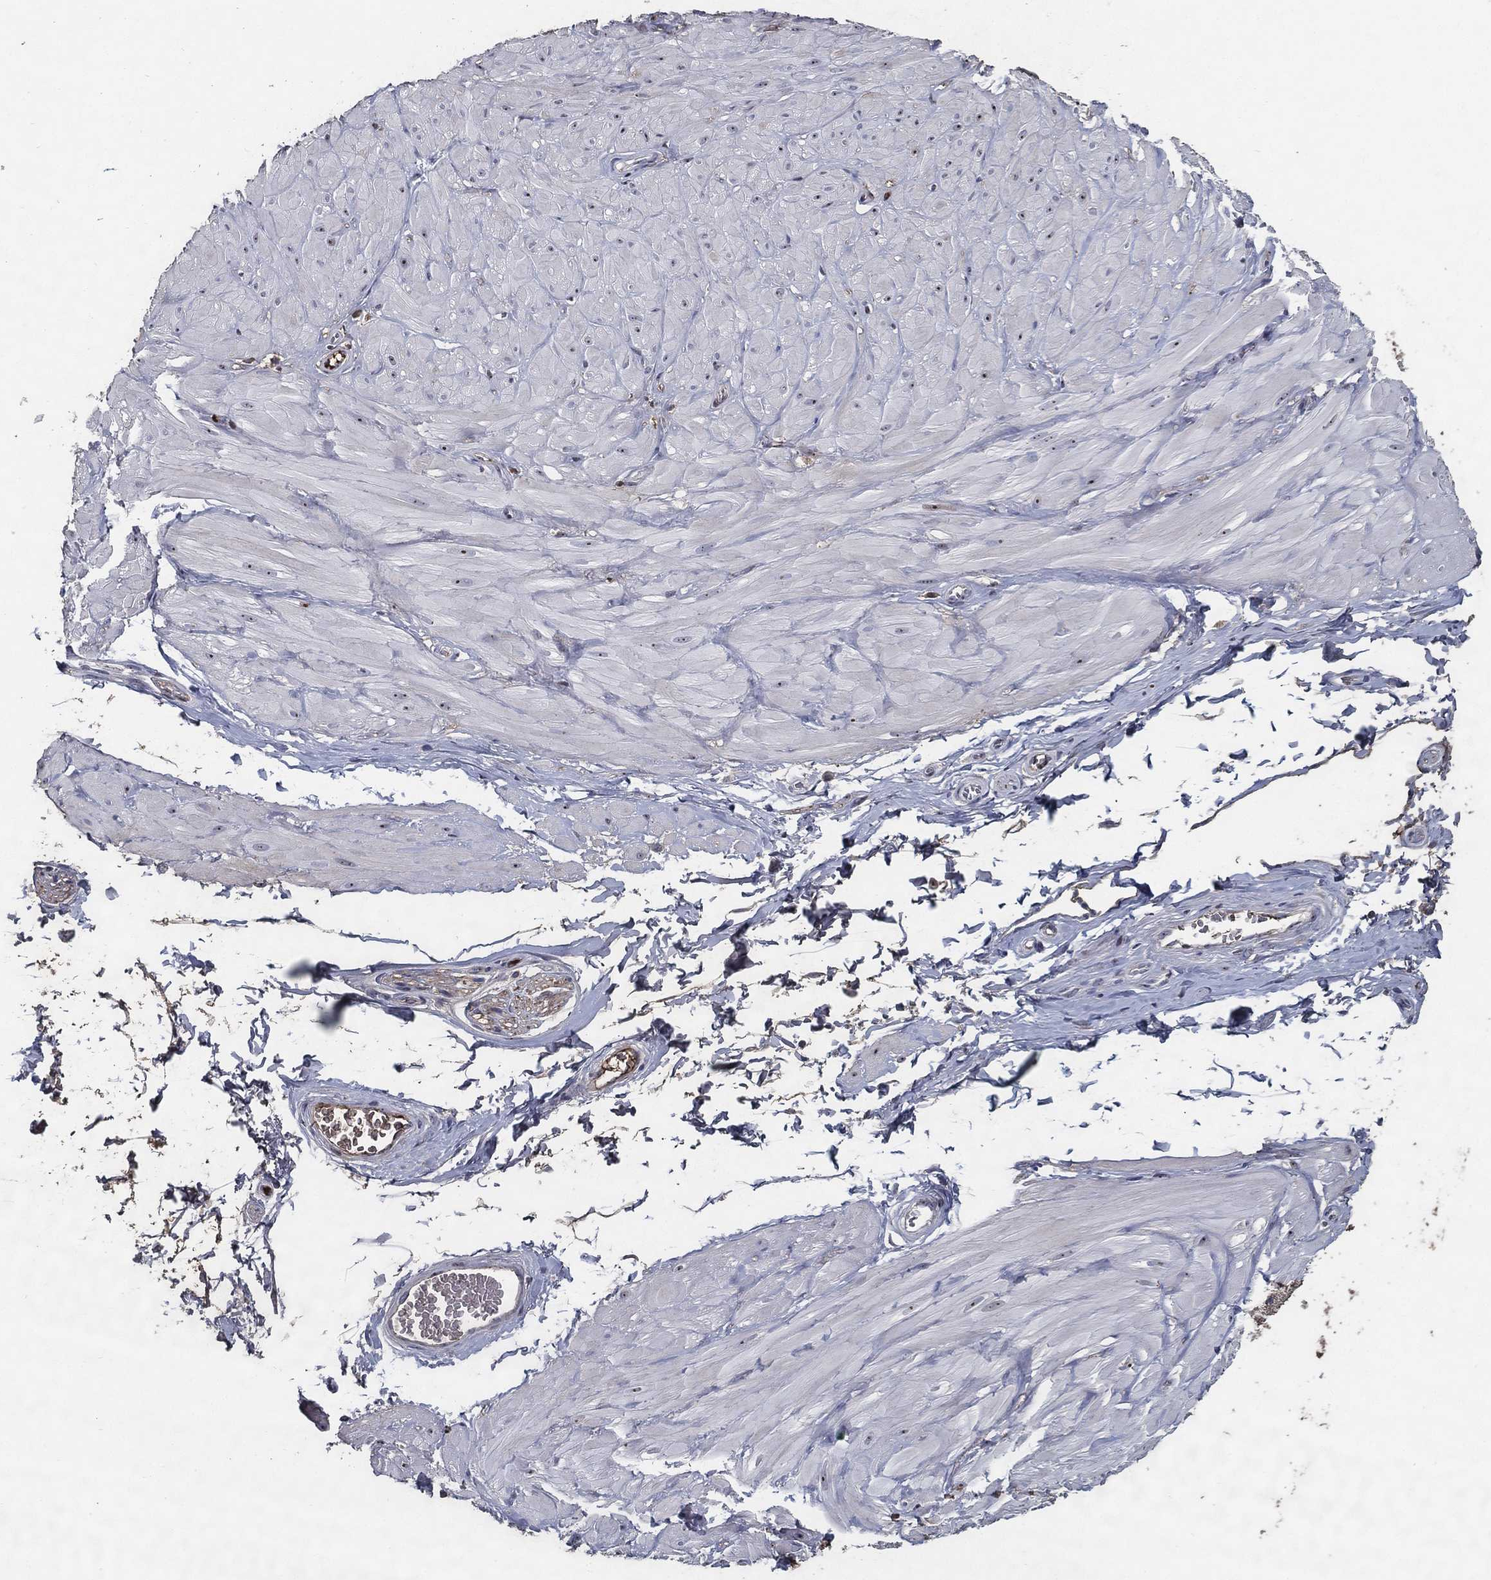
{"staining": {"intensity": "negative", "quantity": "none", "location": "none"}, "tissue": "soft tissue", "cell_type": "Fibroblasts", "image_type": "normal", "snomed": [{"axis": "morphology", "description": "Normal tissue, NOS"}, {"axis": "topography", "description": "Smooth muscle"}, {"axis": "topography", "description": "Peripheral nerve tissue"}], "caption": "A high-resolution histopathology image shows IHC staining of normal soft tissue, which displays no significant staining in fibroblasts.", "gene": "EFNA1", "patient": {"sex": "male", "age": 22}}